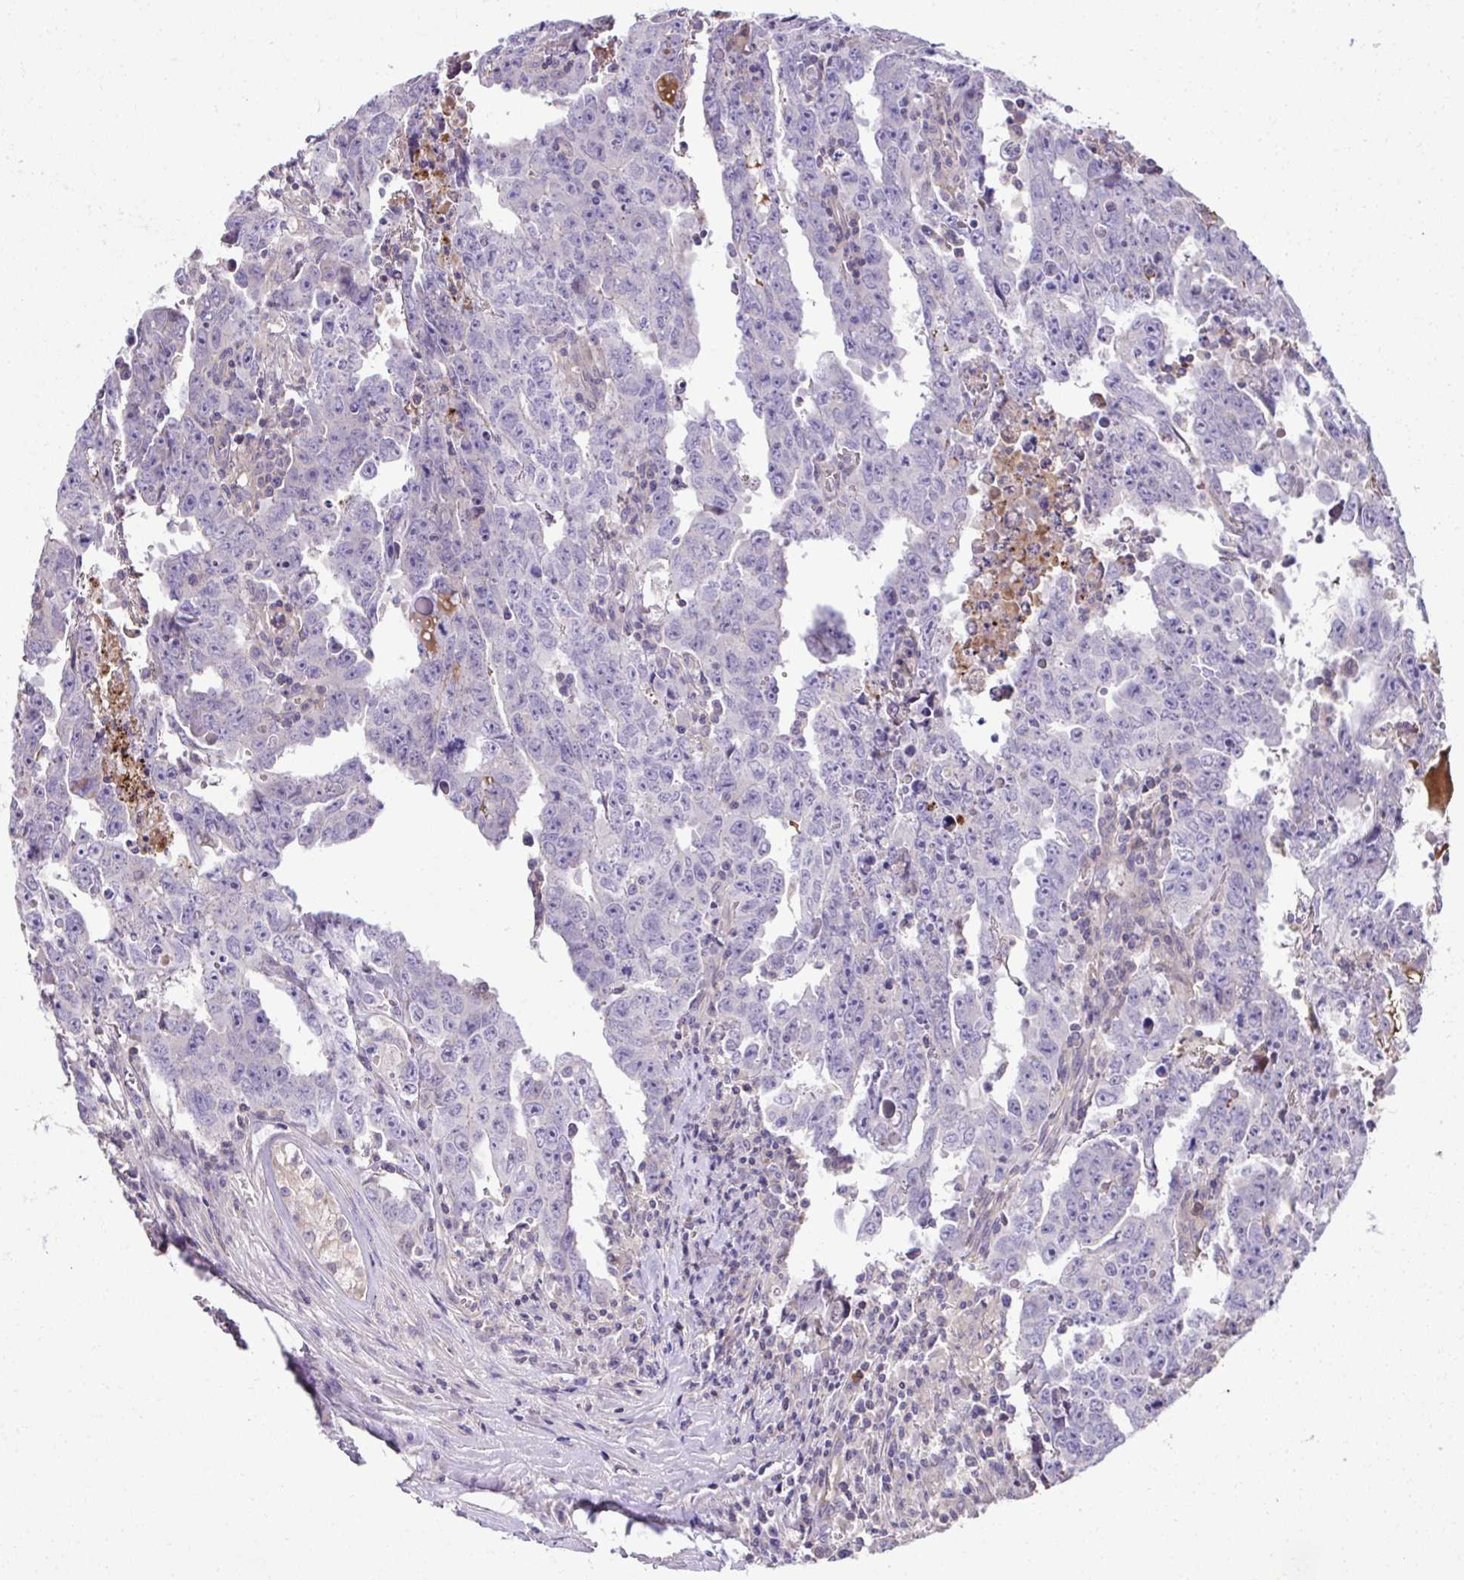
{"staining": {"intensity": "negative", "quantity": "none", "location": "none"}, "tissue": "testis cancer", "cell_type": "Tumor cells", "image_type": "cancer", "snomed": [{"axis": "morphology", "description": "Carcinoma, Embryonal, NOS"}, {"axis": "topography", "description": "Testis"}], "caption": "Immunohistochemistry (IHC) histopathology image of neoplastic tissue: embryonal carcinoma (testis) stained with DAB (3,3'-diaminobenzidine) demonstrates no significant protein positivity in tumor cells.", "gene": "CCDC85C", "patient": {"sex": "male", "age": 22}}